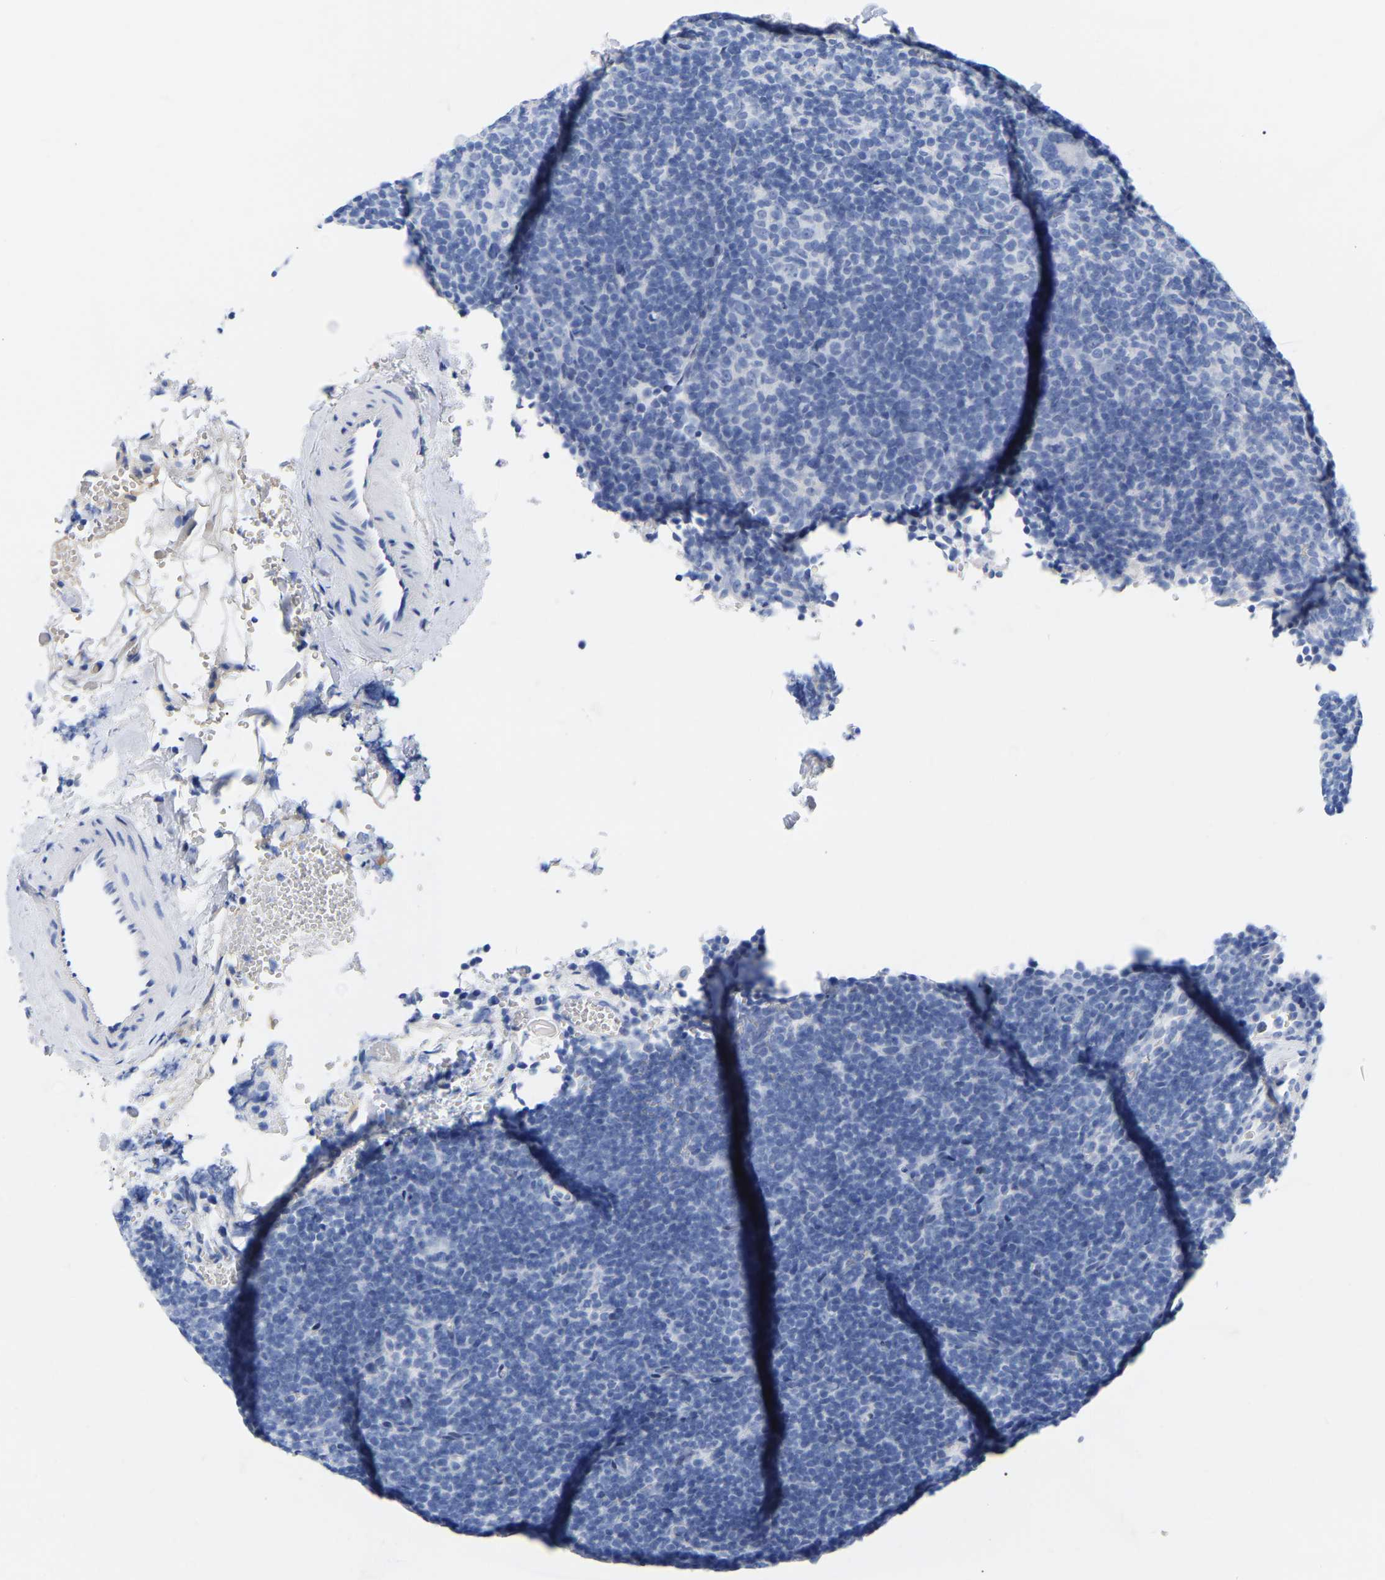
{"staining": {"intensity": "negative", "quantity": "none", "location": "none"}, "tissue": "lymphoma", "cell_type": "Tumor cells", "image_type": "cancer", "snomed": [{"axis": "morphology", "description": "Hodgkin's disease, NOS"}, {"axis": "topography", "description": "Lymph node"}], "caption": "Image shows no significant protein staining in tumor cells of lymphoma.", "gene": "ZNF629", "patient": {"sex": "female", "age": 57}}